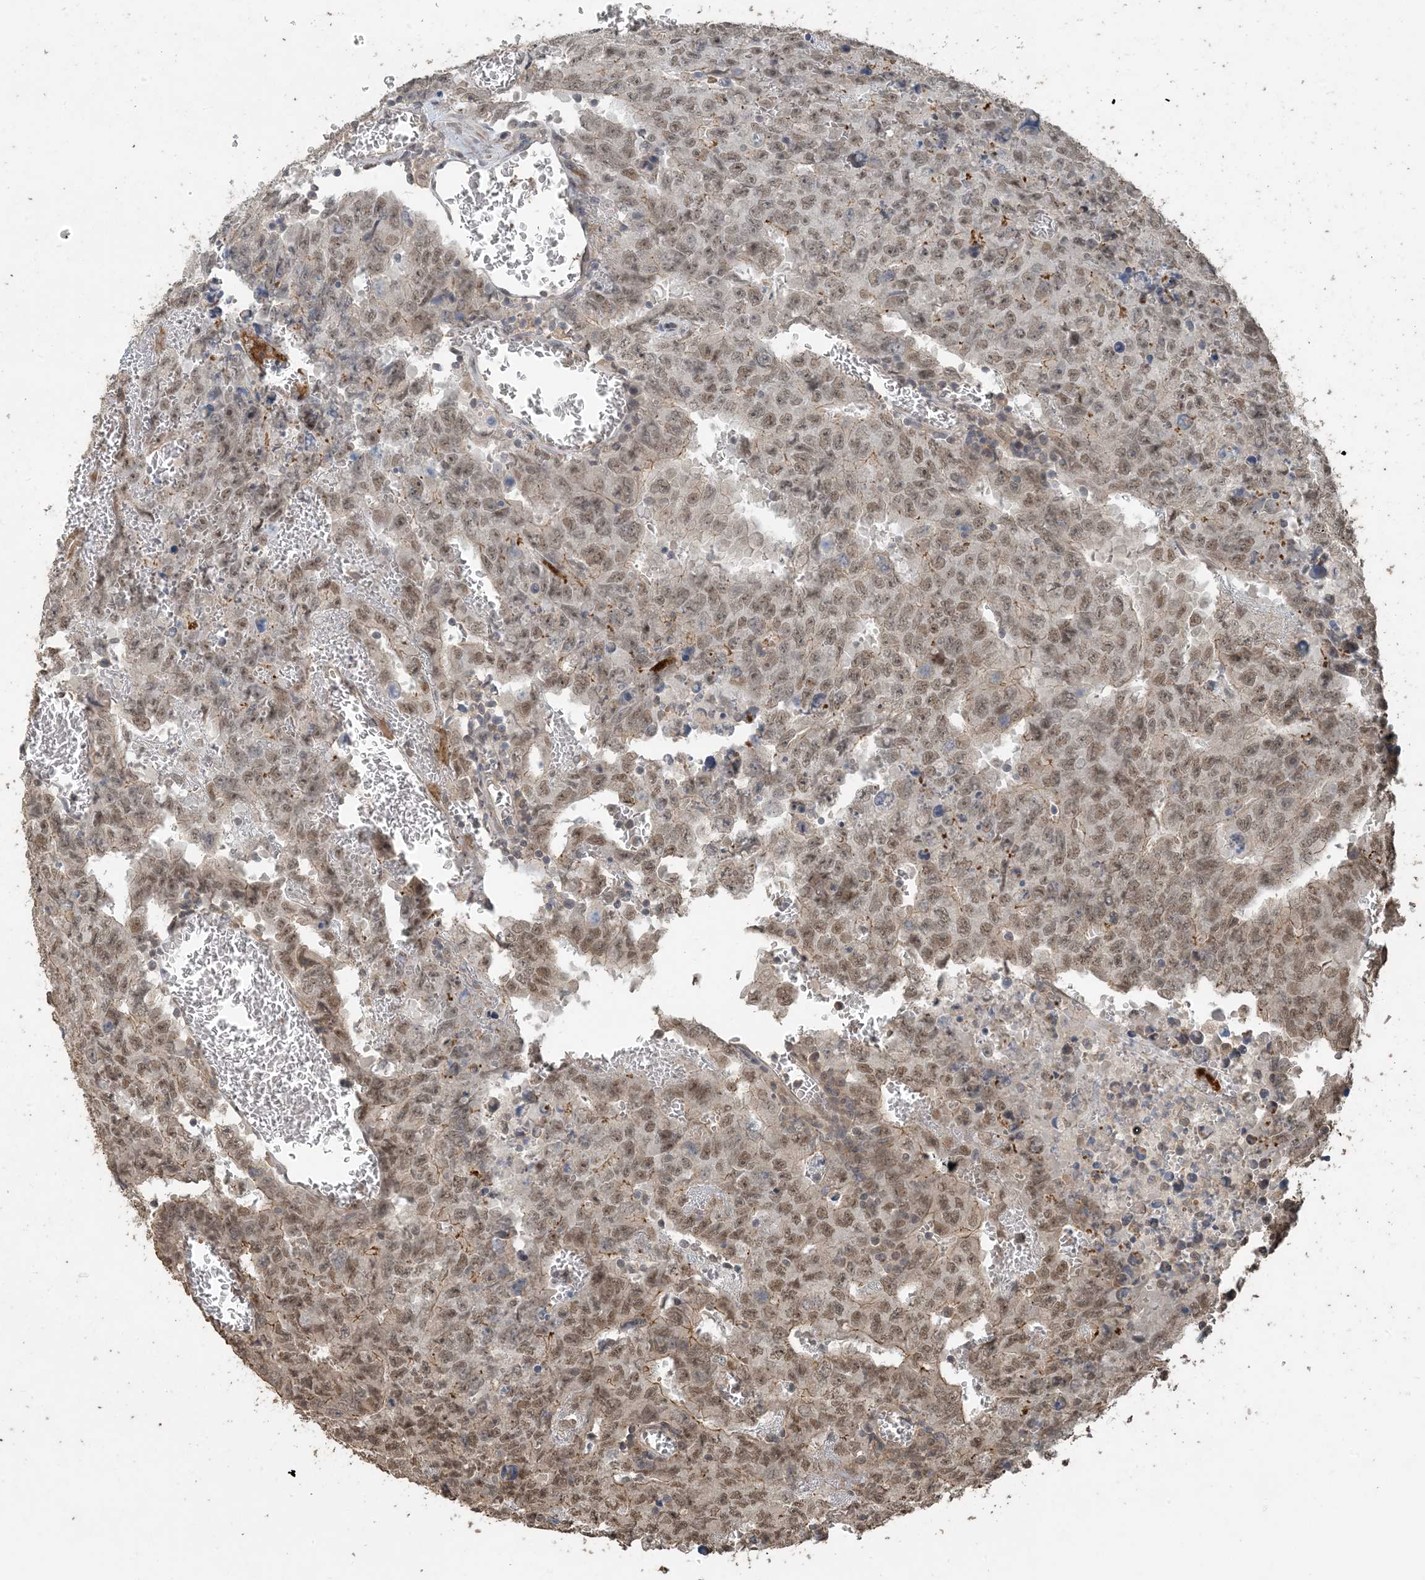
{"staining": {"intensity": "moderate", "quantity": ">75%", "location": "nuclear"}, "tissue": "testis cancer", "cell_type": "Tumor cells", "image_type": "cancer", "snomed": [{"axis": "morphology", "description": "Carcinoma, Embryonal, NOS"}, {"axis": "topography", "description": "Testis"}], "caption": "A micrograph of human embryonal carcinoma (testis) stained for a protein demonstrates moderate nuclear brown staining in tumor cells.", "gene": "ZC3H12A", "patient": {"sex": "male", "age": 26}}